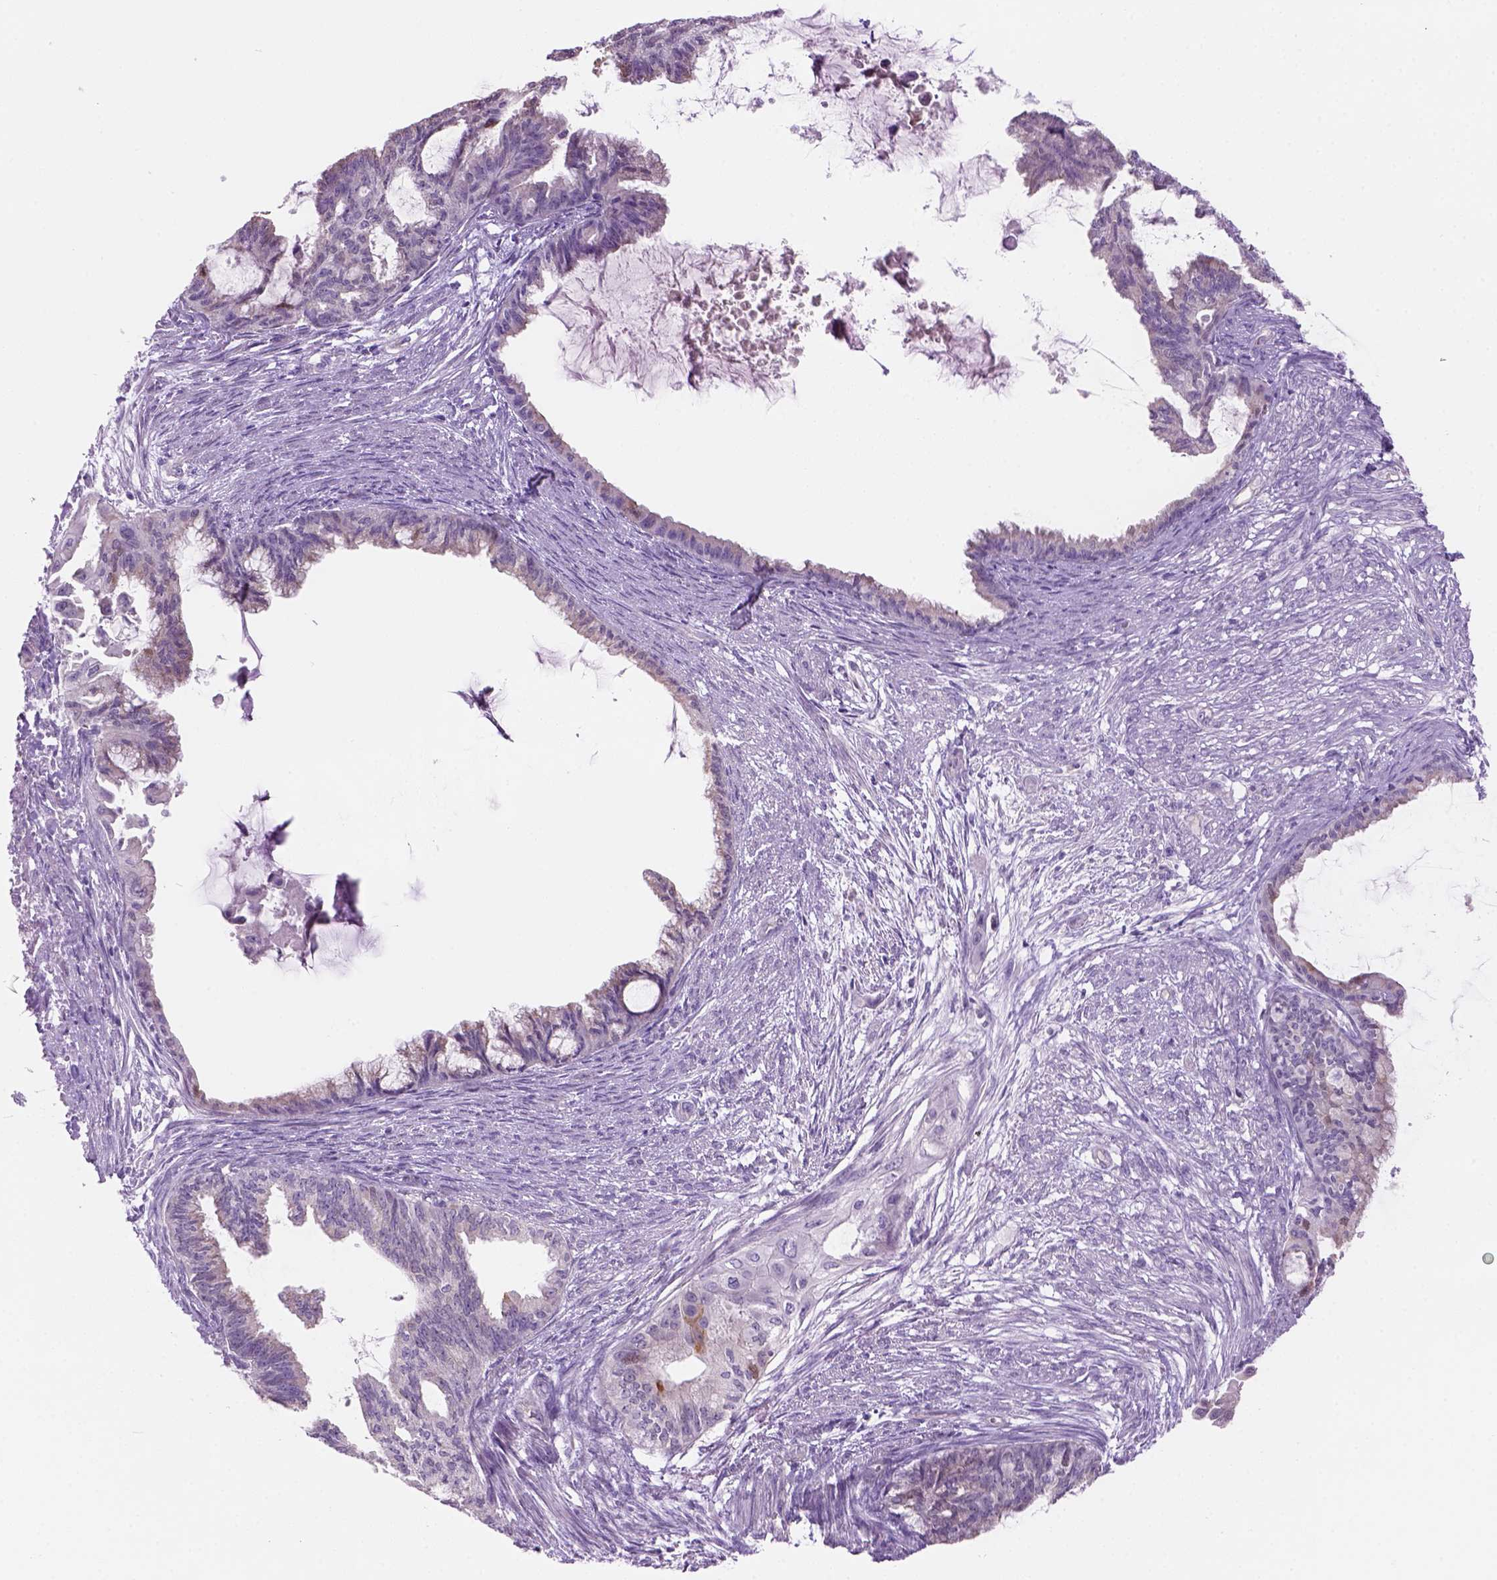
{"staining": {"intensity": "negative", "quantity": "none", "location": "none"}, "tissue": "endometrial cancer", "cell_type": "Tumor cells", "image_type": "cancer", "snomed": [{"axis": "morphology", "description": "Adenocarcinoma, NOS"}, {"axis": "topography", "description": "Endometrium"}], "caption": "A high-resolution photomicrograph shows immunohistochemistry (IHC) staining of endometrial adenocarcinoma, which shows no significant expression in tumor cells.", "gene": "CD84", "patient": {"sex": "female", "age": 86}}